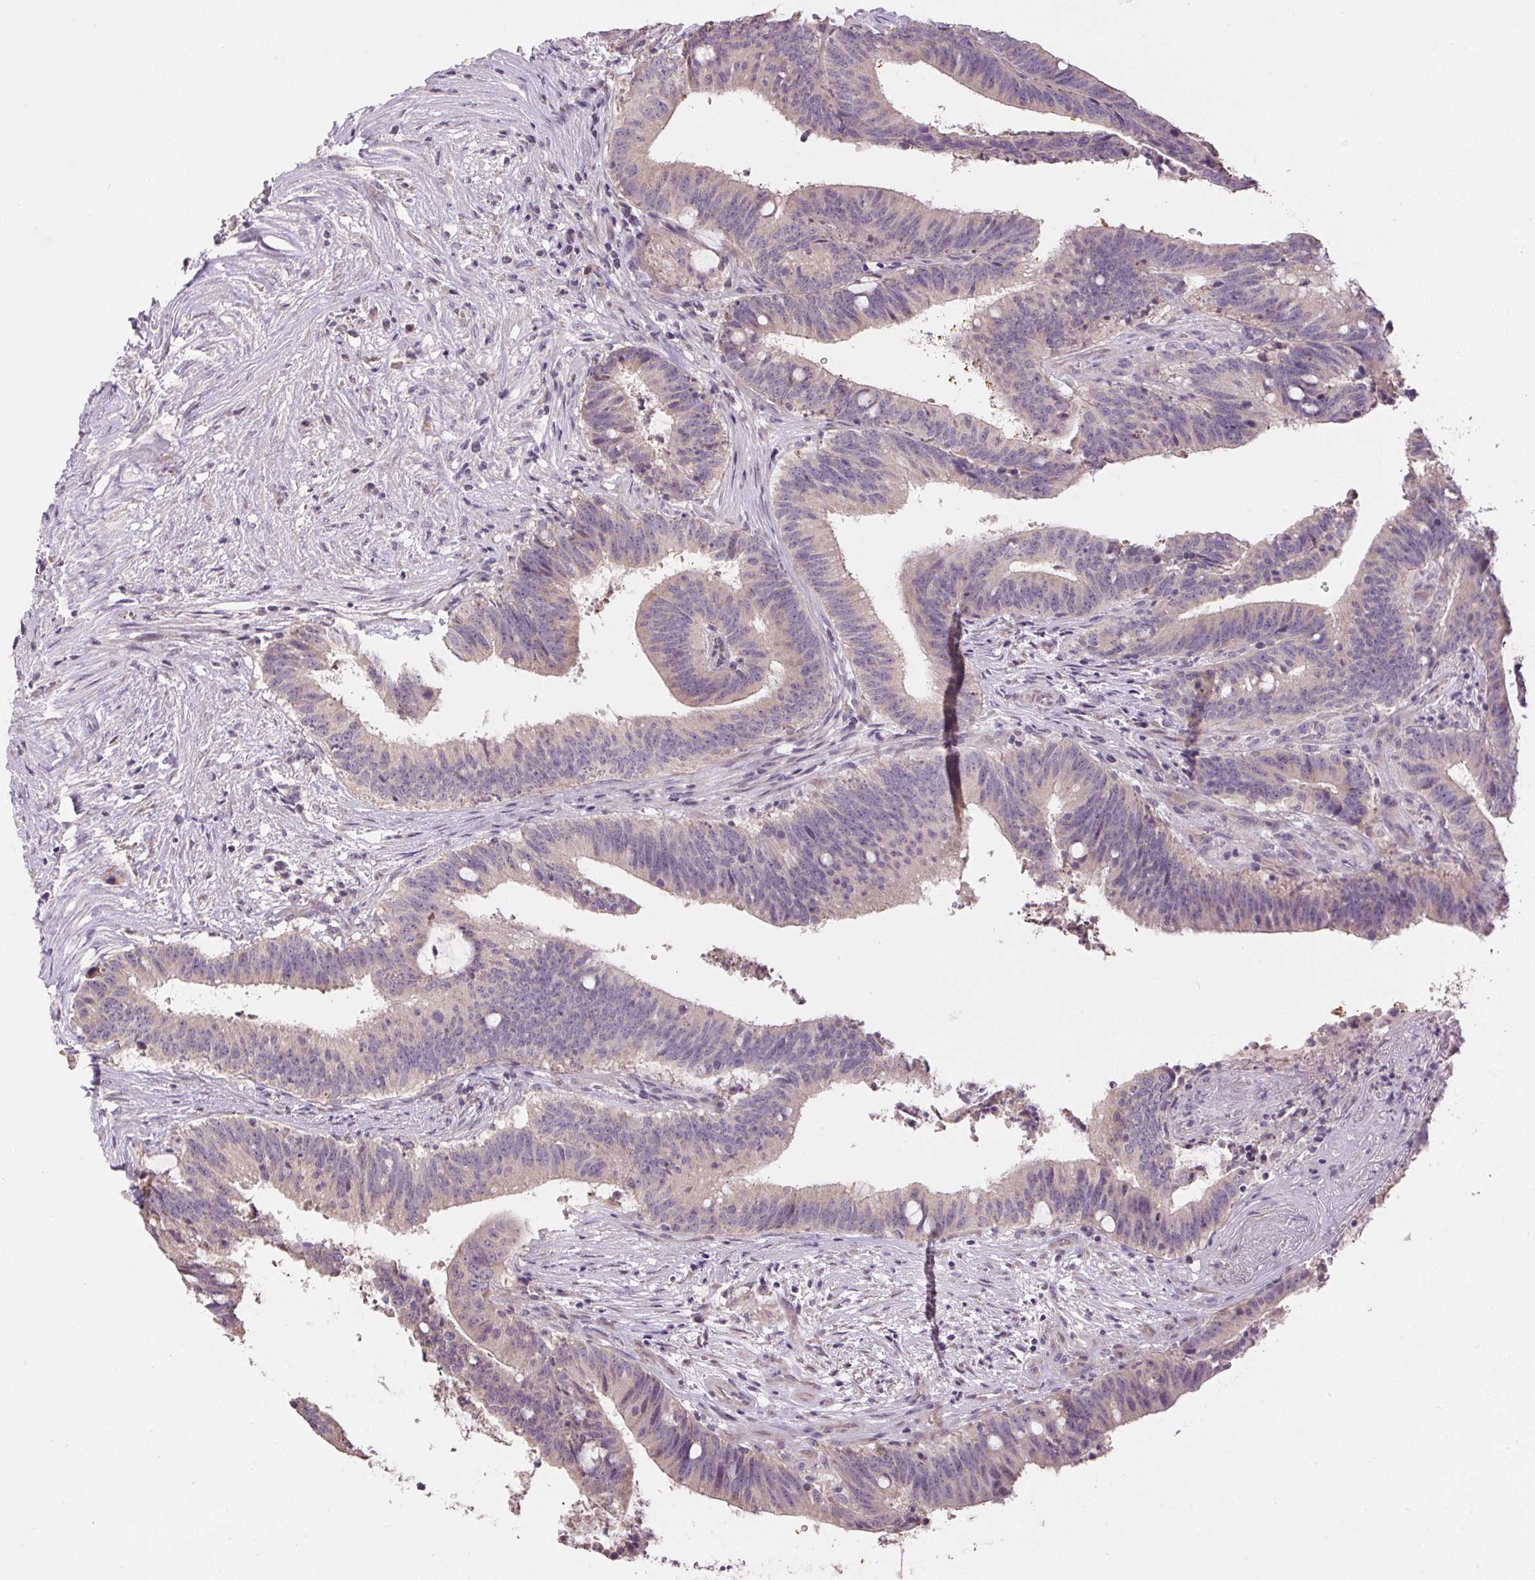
{"staining": {"intensity": "weak", "quantity": "<25%", "location": "cytoplasmic/membranous"}, "tissue": "colorectal cancer", "cell_type": "Tumor cells", "image_type": "cancer", "snomed": [{"axis": "morphology", "description": "Adenocarcinoma, NOS"}, {"axis": "topography", "description": "Colon"}], "caption": "Immunohistochemistry histopathology image of human colorectal adenocarcinoma stained for a protein (brown), which reveals no positivity in tumor cells.", "gene": "SPACA9", "patient": {"sex": "female", "age": 43}}